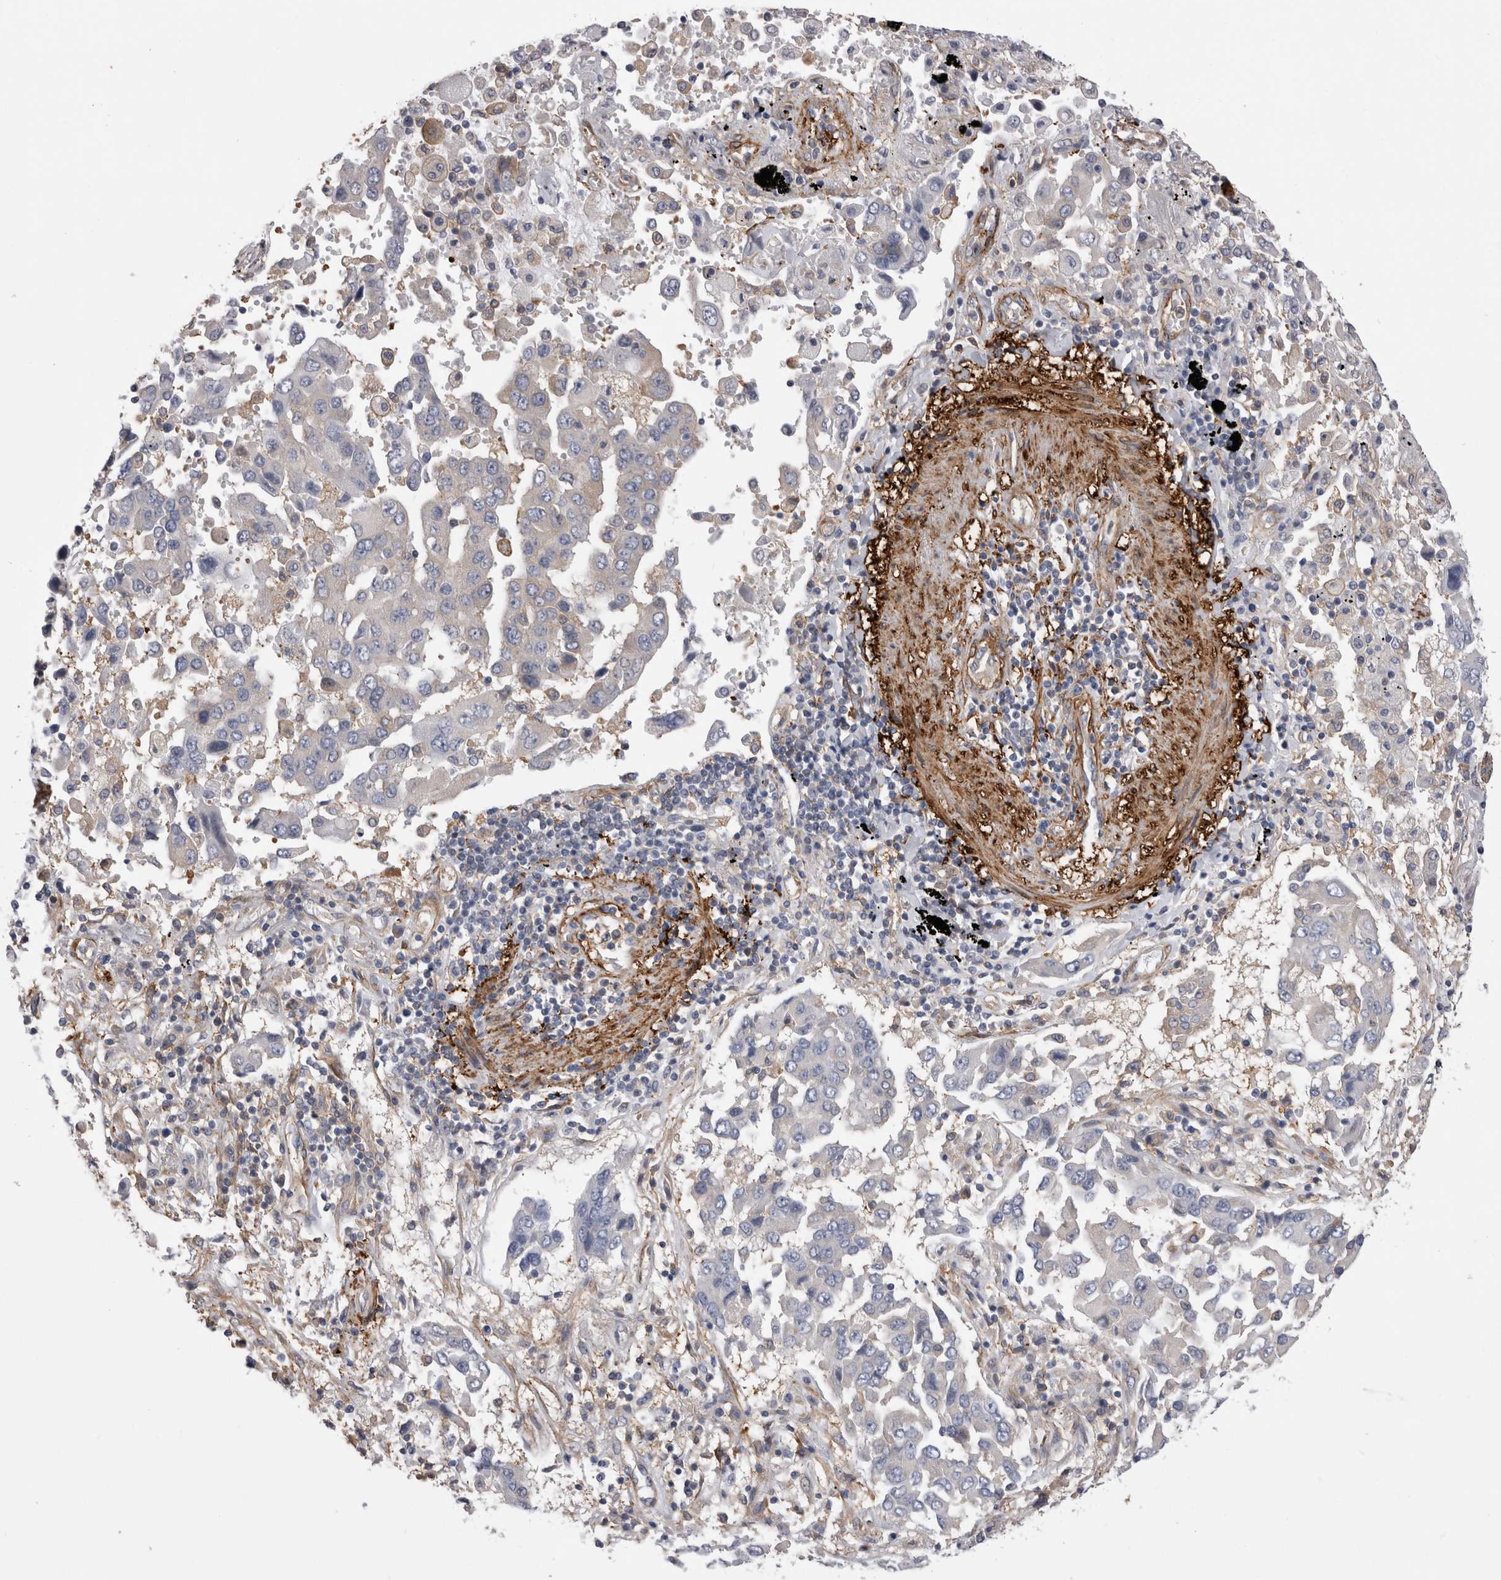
{"staining": {"intensity": "negative", "quantity": "none", "location": "none"}, "tissue": "lung cancer", "cell_type": "Tumor cells", "image_type": "cancer", "snomed": [{"axis": "morphology", "description": "Adenocarcinoma, NOS"}, {"axis": "topography", "description": "Lung"}], "caption": "The photomicrograph displays no staining of tumor cells in lung cancer.", "gene": "EPRS1", "patient": {"sex": "female", "age": 65}}